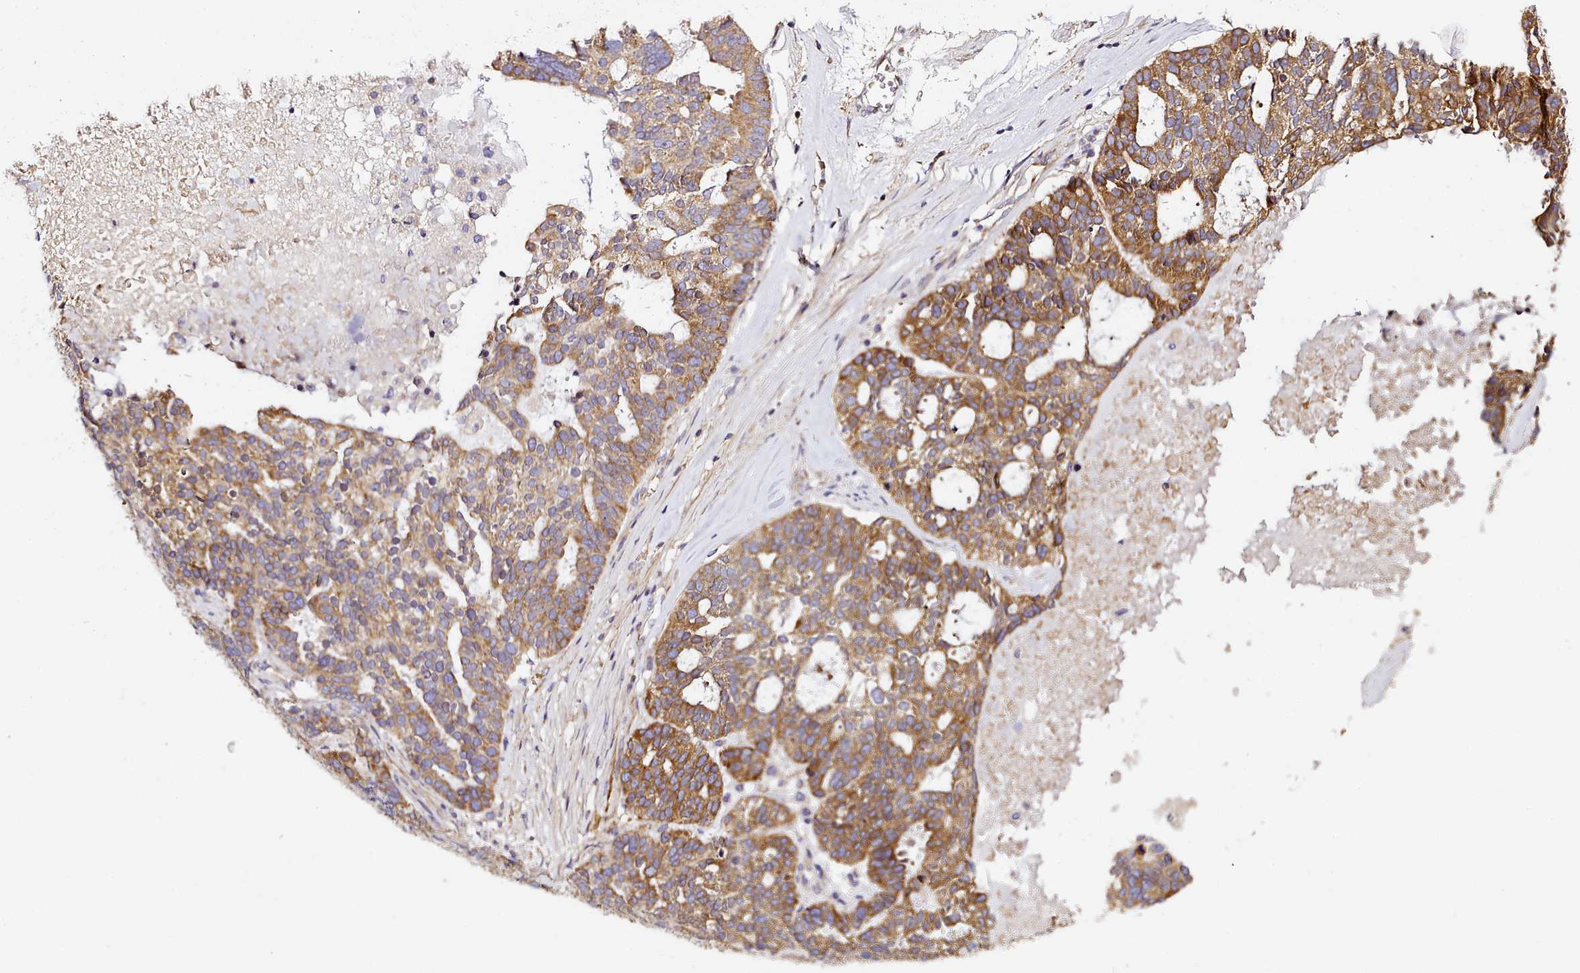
{"staining": {"intensity": "moderate", "quantity": ">75%", "location": "cytoplasmic/membranous"}, "tissue": "ovarian cancer", "cell_type": "Tumor cells", "image_type": "cancer", "snomed": [{"axis": "morphology", "description": "Cystadenocarcinoma, serous, NOS"}, {"axis": "topography", "description": "Ovary"}], "caption": "Protein positivity by immunohistochemistry (IHC) reveals moderate cytoplasmic/membranous expression in approximately >75% of tumor cells in ovarian cancer (serous cystadenocarcinoma).", "gene": "NBPF1", "patient": {"sex": "female", "age": 59}}